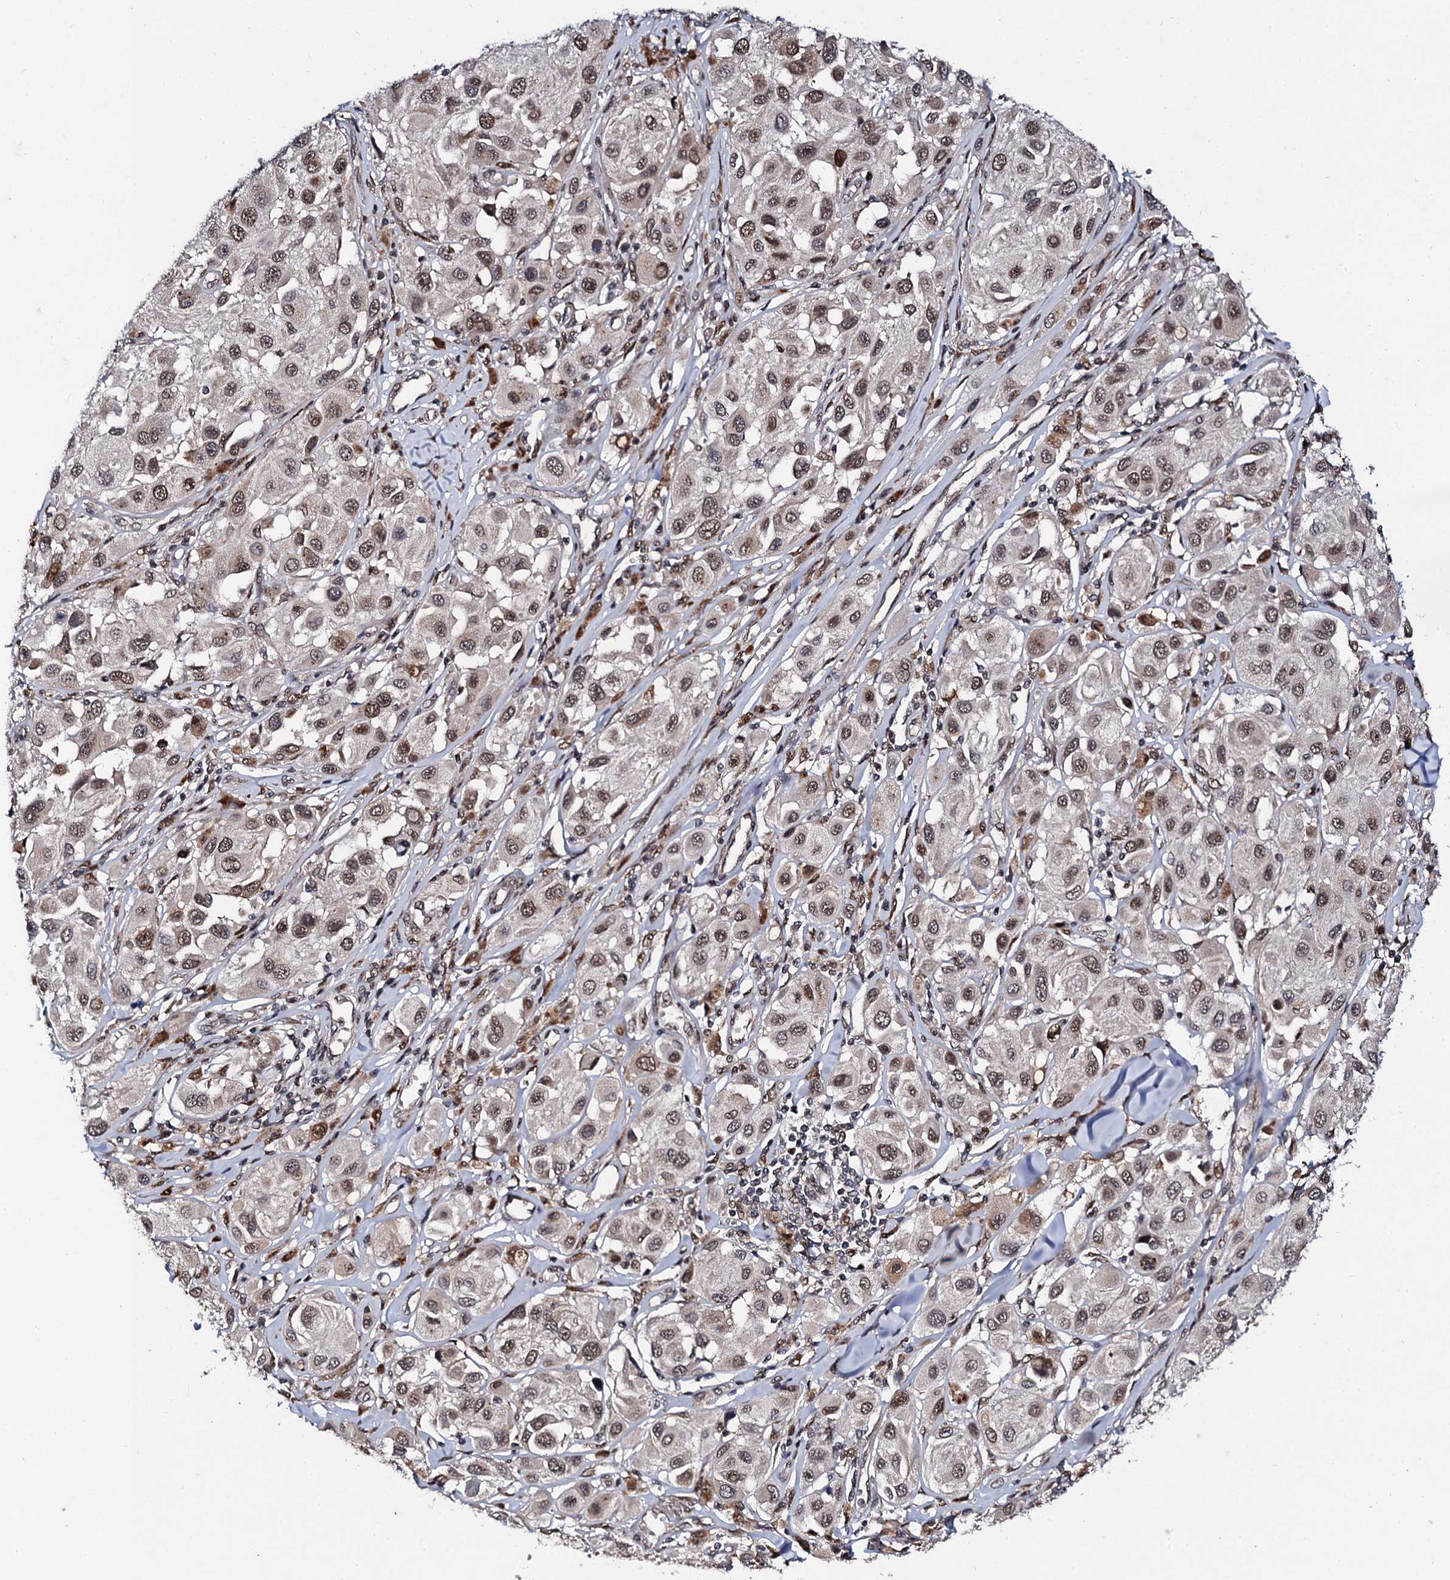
{"staining": {"intensity": "moderate", "quantity": ">75%", "location": "nuclear"}, "tissue": "melanoma", "cell_type": "Tumor cells", "image_type": "cancer", "snomed": [{"axis": "morphology", "description": "Malignant melanoma, Metastatic site"}, {"axis": "topography", "description": "Skin"}], "caption": "Immunohistochemical staining of melanoma exhibits medium levels of moderate nuclear protein expression in about >75% of tumor cells. (Brightfield microscopy of DAB IHC at high magnification).", "gene": "CSTF3", "patient": {"sex": "male", "age": 41}}